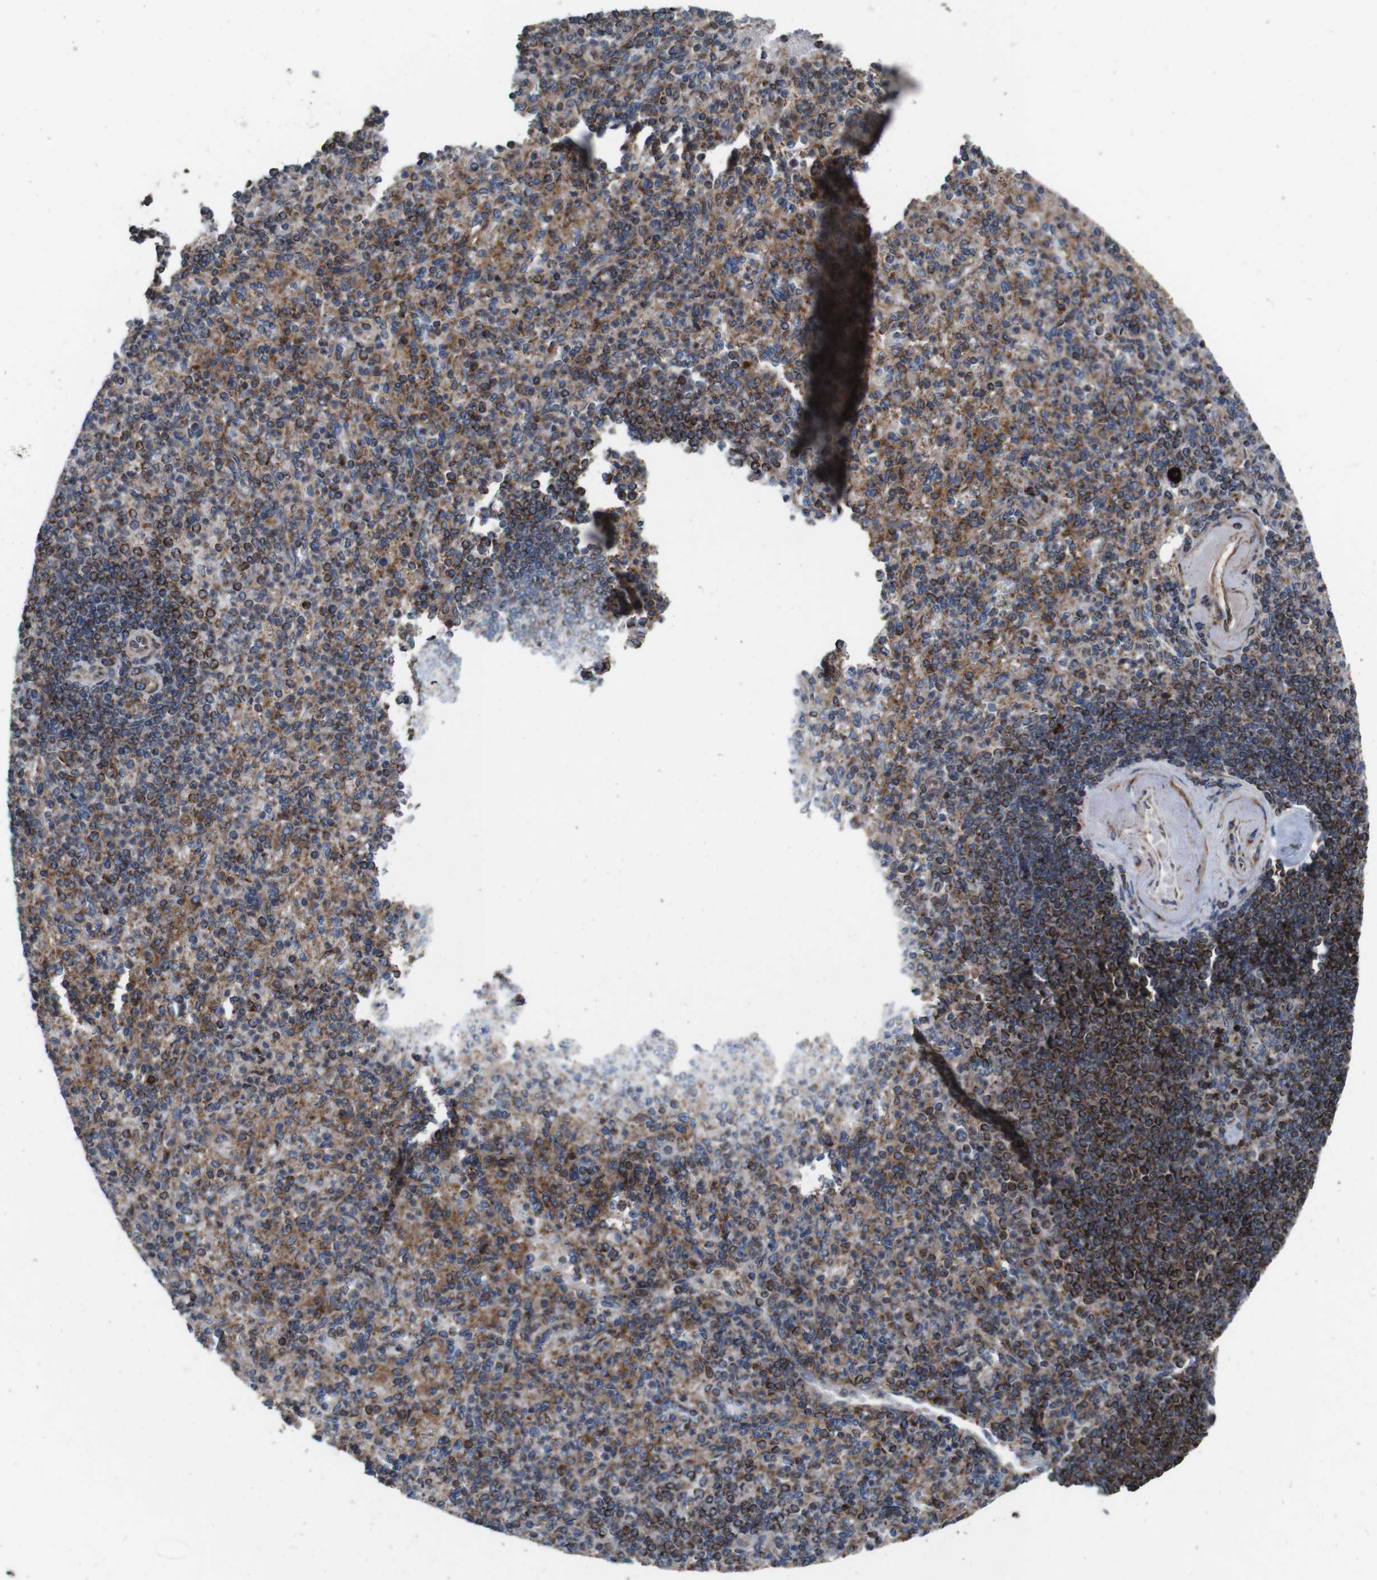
{"staining": {"intensity": "strong", "quantity": "25%-75%", "location": "cytoplasmic/membranous"}, "tissue": "spleen", "cell_type": "Cells in red pulp", "image_type": "normal", "snomed": [{"axis": "morphology", "description": "Normal tissue, NOS"}, {"axis": "topography", "description": "Spleen"}], "caption": "Cells in red pulp display high levels of strong cytoplasmic/membranous staining in approximately 25%-75% of cells in unremarkable human spleen.", "gene": "HK1", "patient": {"sex": "female", "age": 74}}